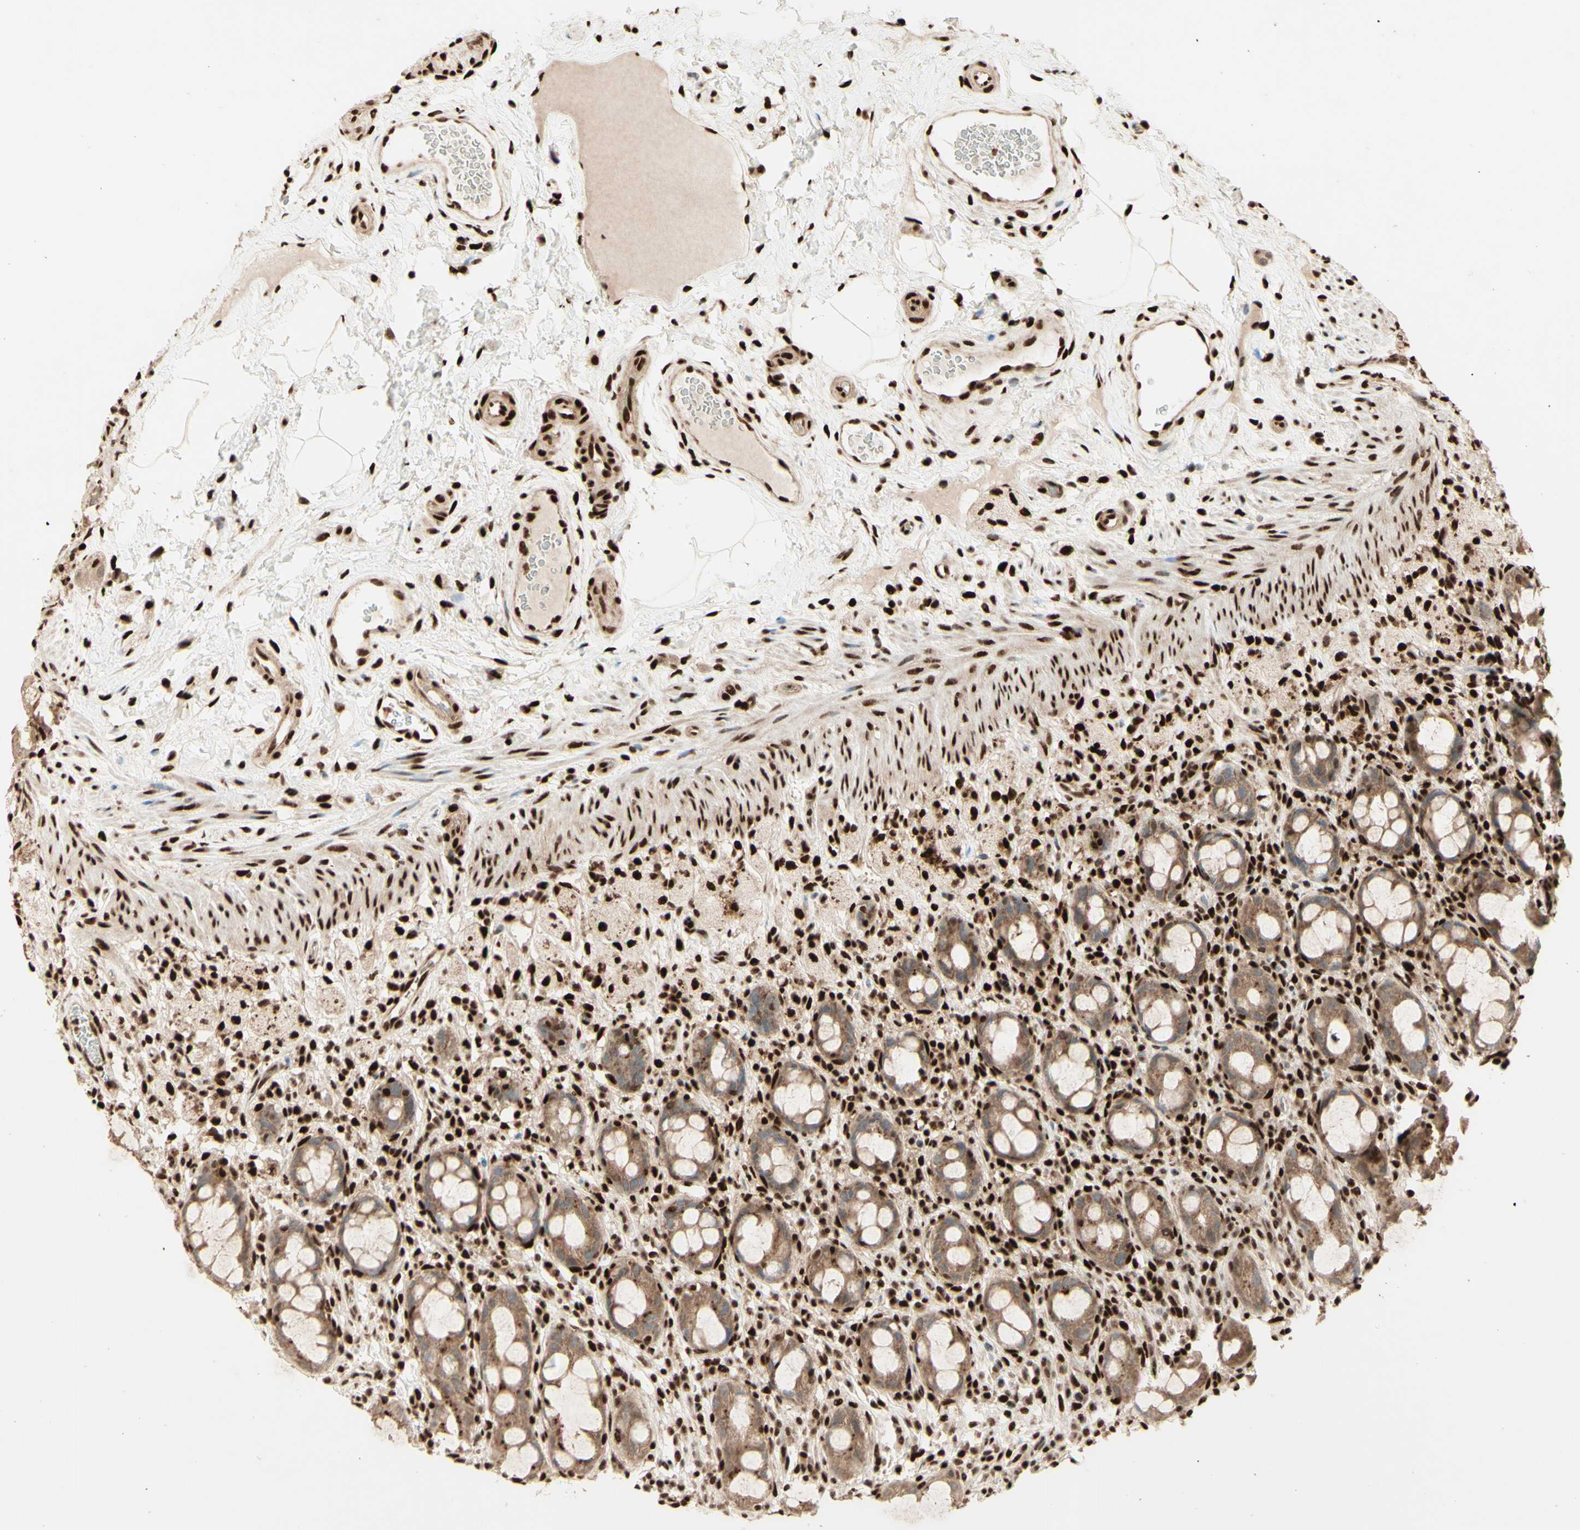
{"staining": {"intensity": "moderate", "quantity": ">75%", "location": "cytoplasmic/membranous"}, "tissue": "rectum", "cell_type": "Glandular cells", "image_type": "normal", "snomed": [{"axis": "morphology", "description": "Normal tissue, NOS"}, {"axis": "topography", "description": "Rectum"}], "caption": "Brown immunohistochemical staining in unremarkable human rectum shows moderate cytoplasmic/membranous positivity in approximately >75% of glandular cells.", "gene": "NR3C1", "patient": {"sex": "male", "age": 44}}